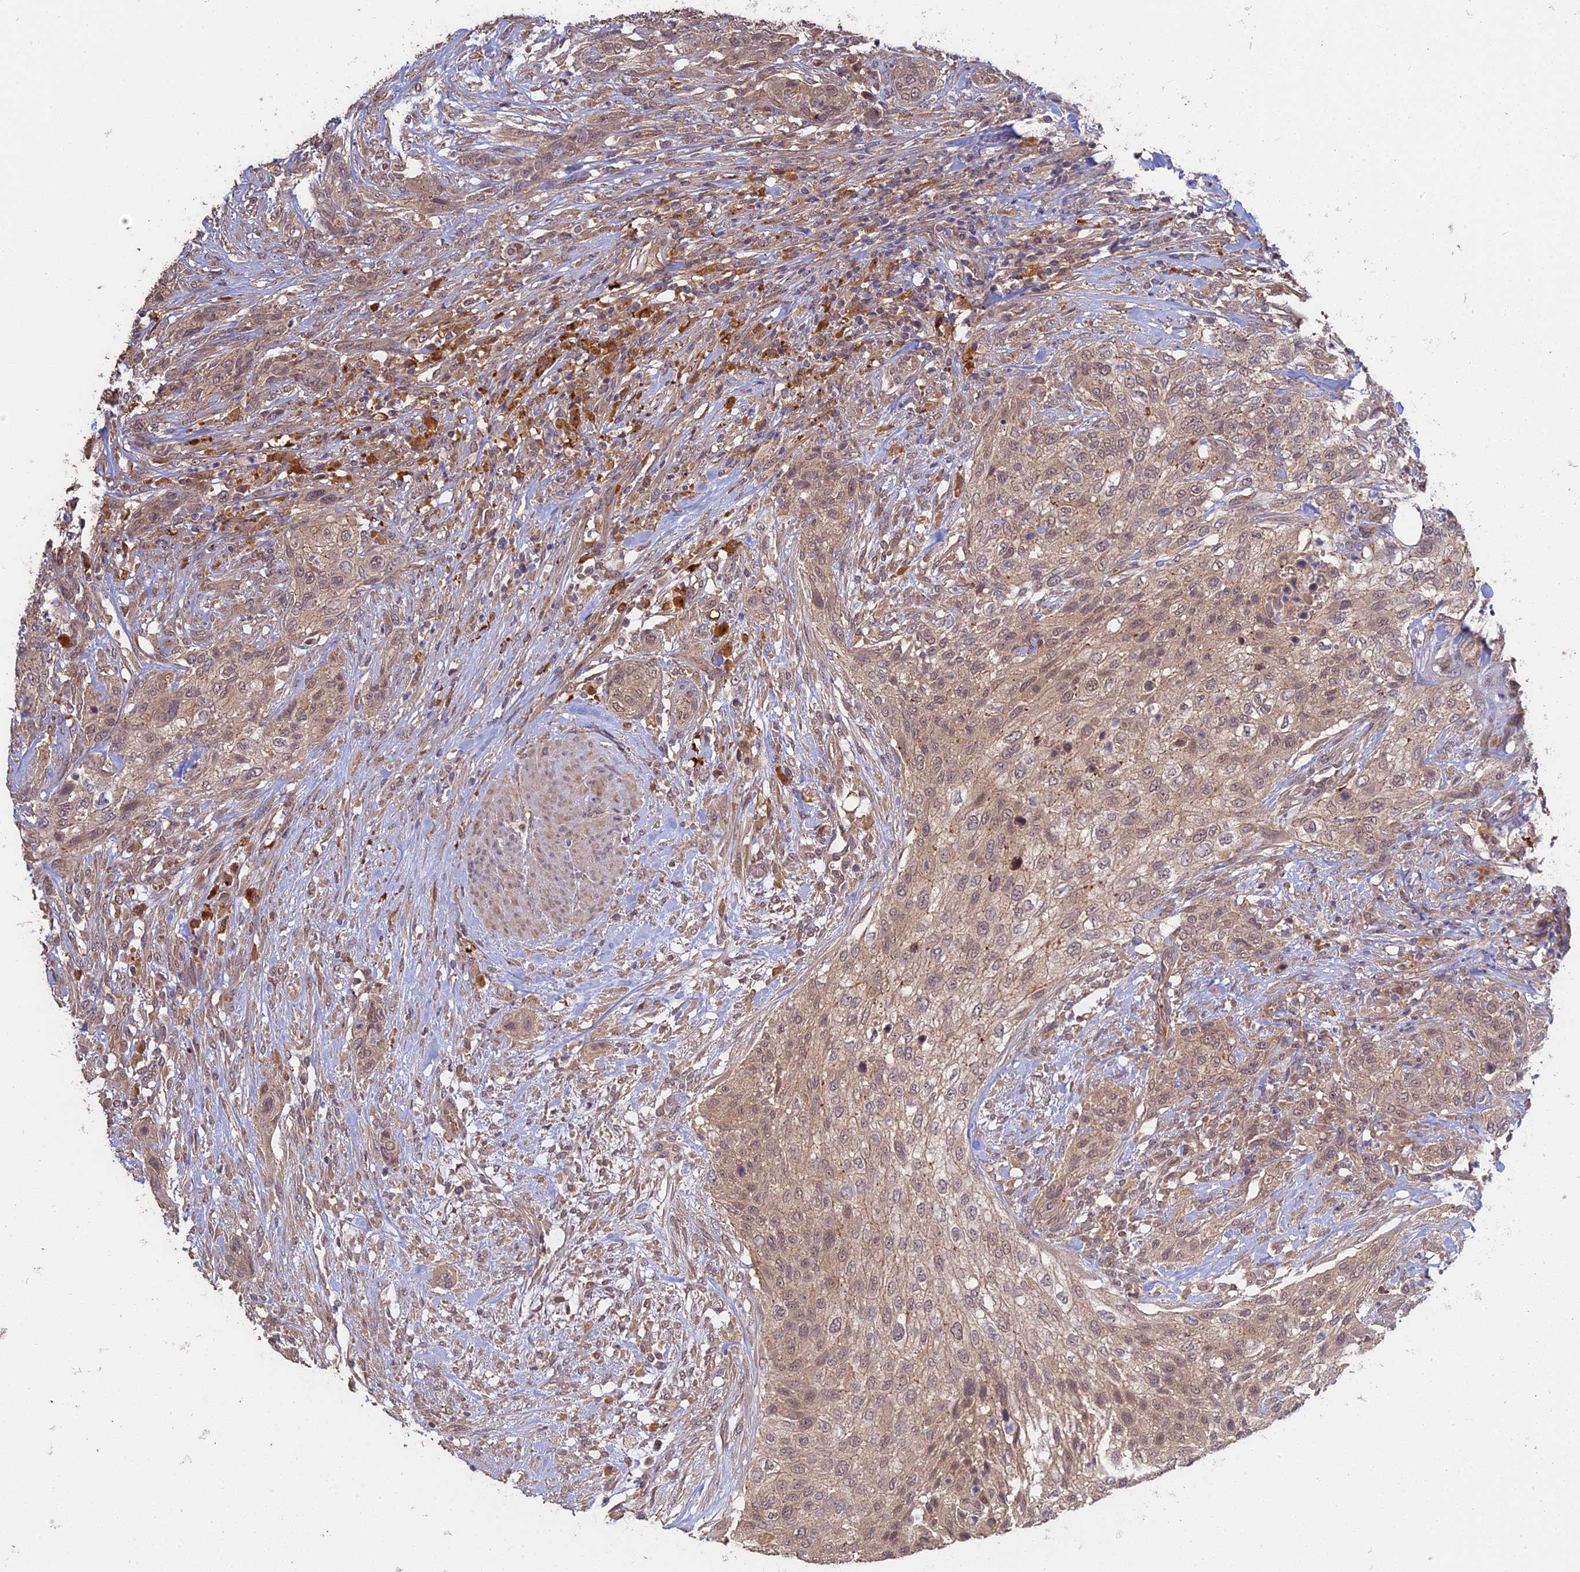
{"staining": {"intensity": "weak", "quantity": "25%-75%", "location": "cytoplasmic/membranous"}, "tissue": "urothelial cancer", "cell_type": "Tumor cells", "image_type": "cancer", "snomed": [{"axis": "morphology", "description": "Urothelial carcinoma, High grade"}, {"axis": "topography", "description": "Urinary bladder"}], "caption": "Approximately 25%-75% of tumor cells in human high-grade urothelial carcinoma show weak cytoplasmic/membranous protein expression as visualized by brown immunohistochemical staining.", "gene": "ARHGAP40", "patient": {"sex": "male", "age": 35}}